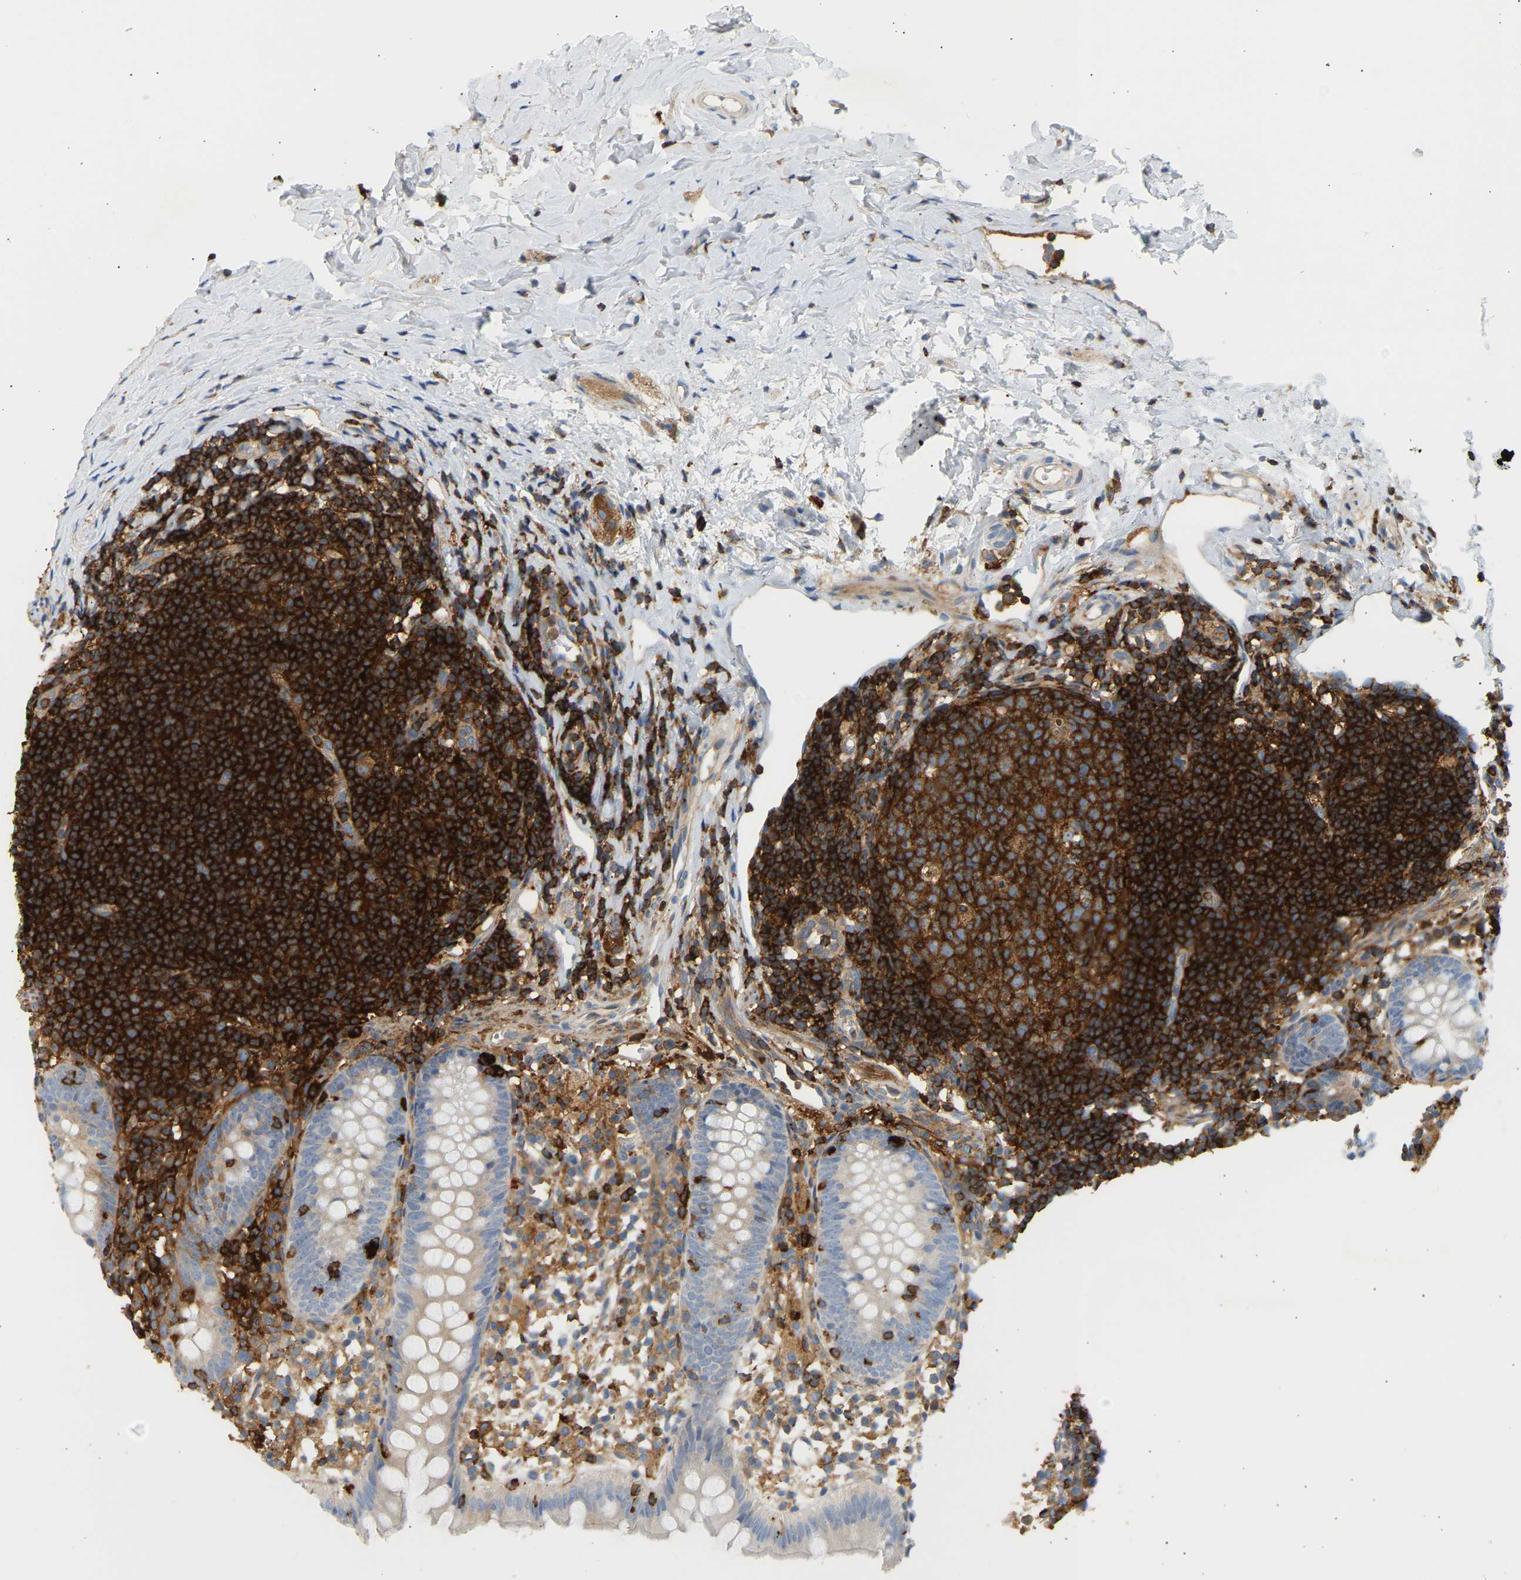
{"staining": {"intensity": "negative", "quantity": "none", "location": "none"}, "tissue": "appendix", "cell_type": "Glandular cells", "image_type": "normal", "snomed": [{"axis": "morphology", "description": "Normal tissue, NOS"}, {"axis": "topography", "description": "Appendix"}], "caption": "Immunohistochemistry (IHC) micrograph of benign human appendix stained for a protein (brown), which demonstrates no staining in glandular cells. Nuclei are stained in blue.", "gene": "FNBP1", "patient": {"sex": "female", "age": 20}}